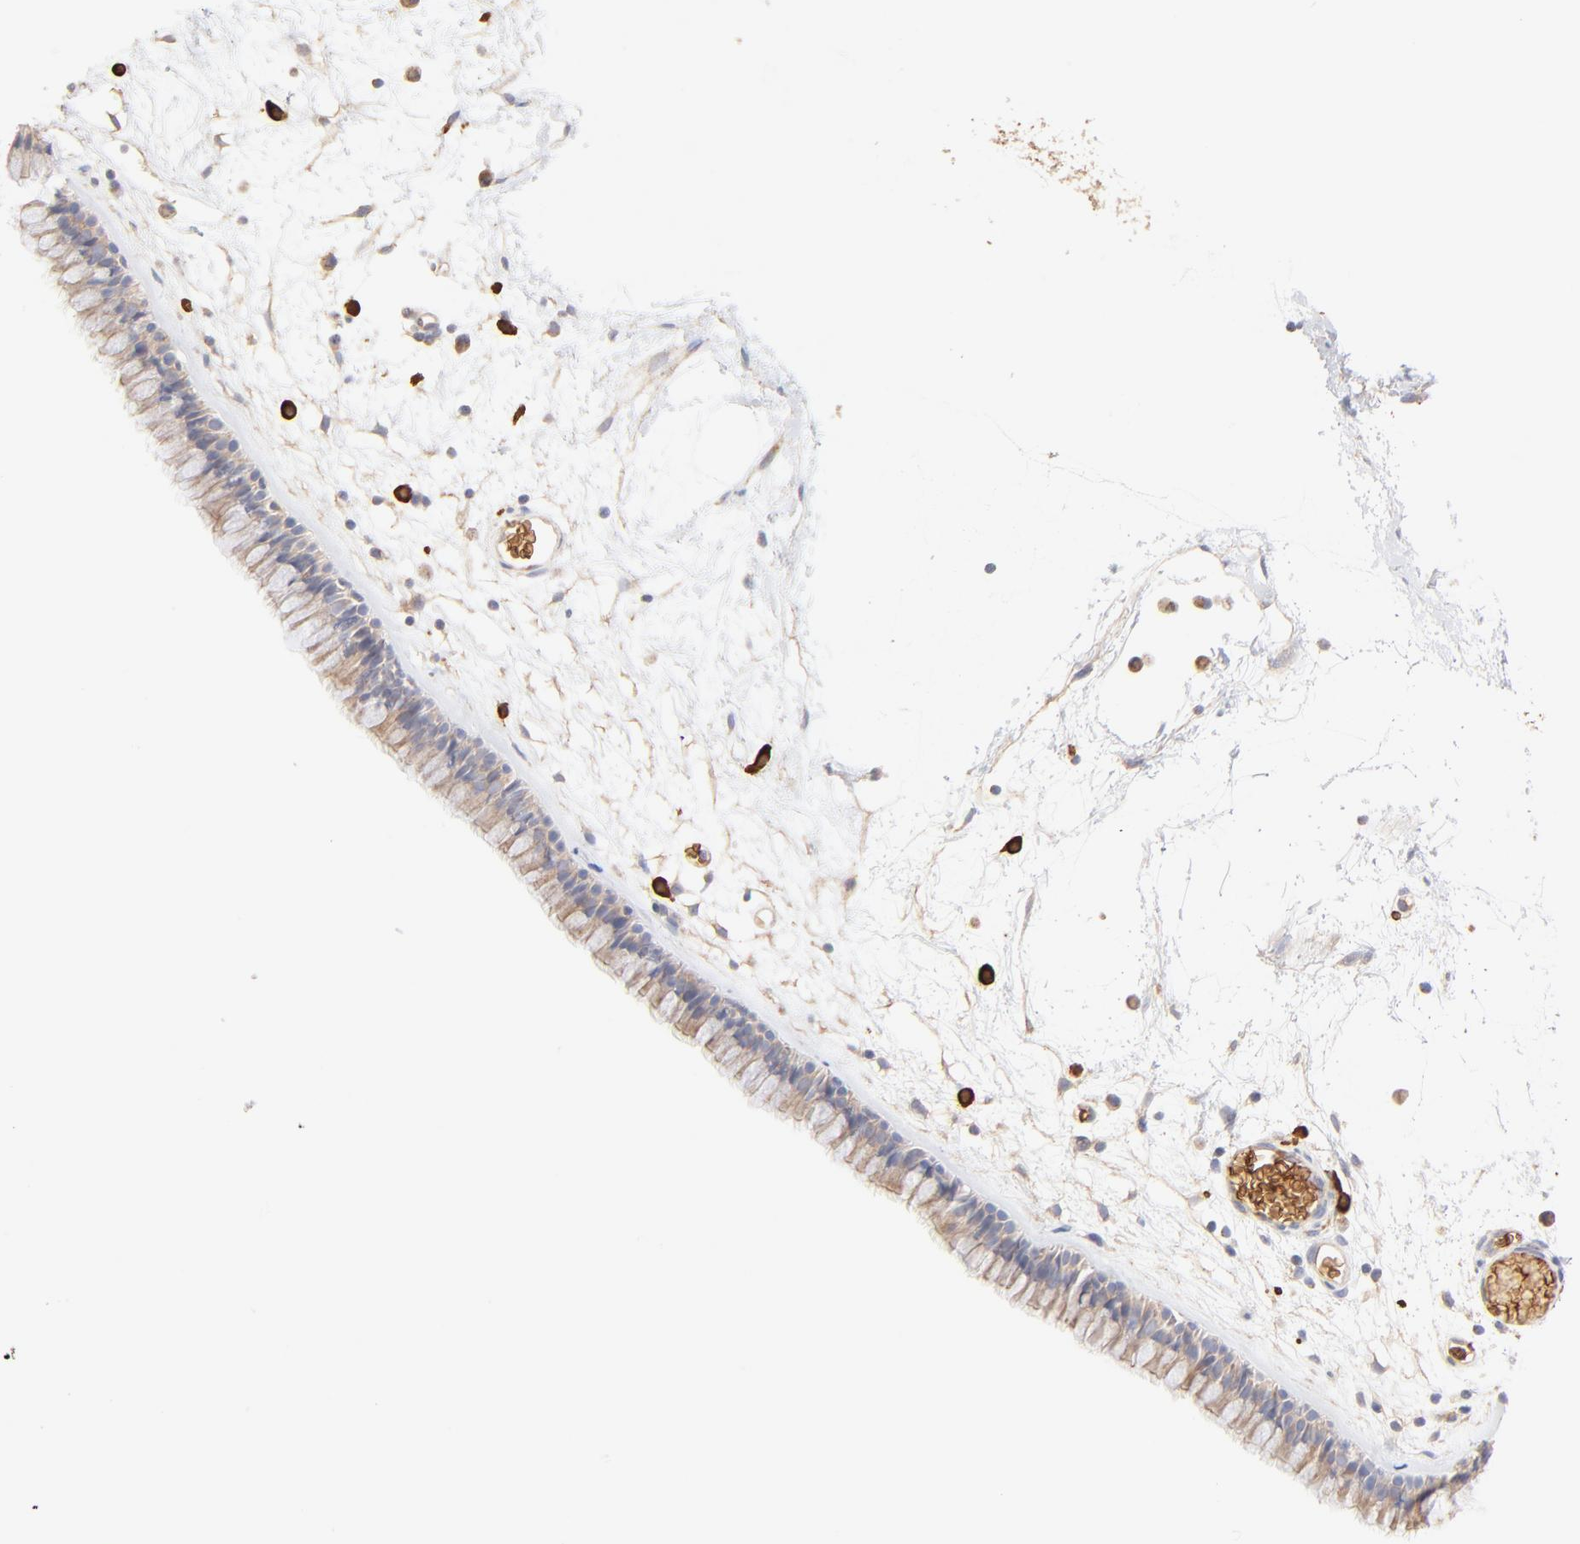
{"staining": {"intensity": "negative", "quantity": "none", "location": "none"}, "tissue": "nasopharynx", "cell_type": "Respiratory epithelial cells", "image_type": "normal", "snomed": [{"axis": "morphology", "description": "Normal tissue, NOS"}, {"axis": "morphology", "description": "Inflammation, NOS"}, {"axis": "topography", "description": "Nasopharynx"}], "caption": "This is an immunohistochemistry (IHC) micrograph of benign human nasopharynx. There is no positivity in respiratory epithelial cells.", "gene": "SPTB", "patient": {"sex": "male", "age": 48}}